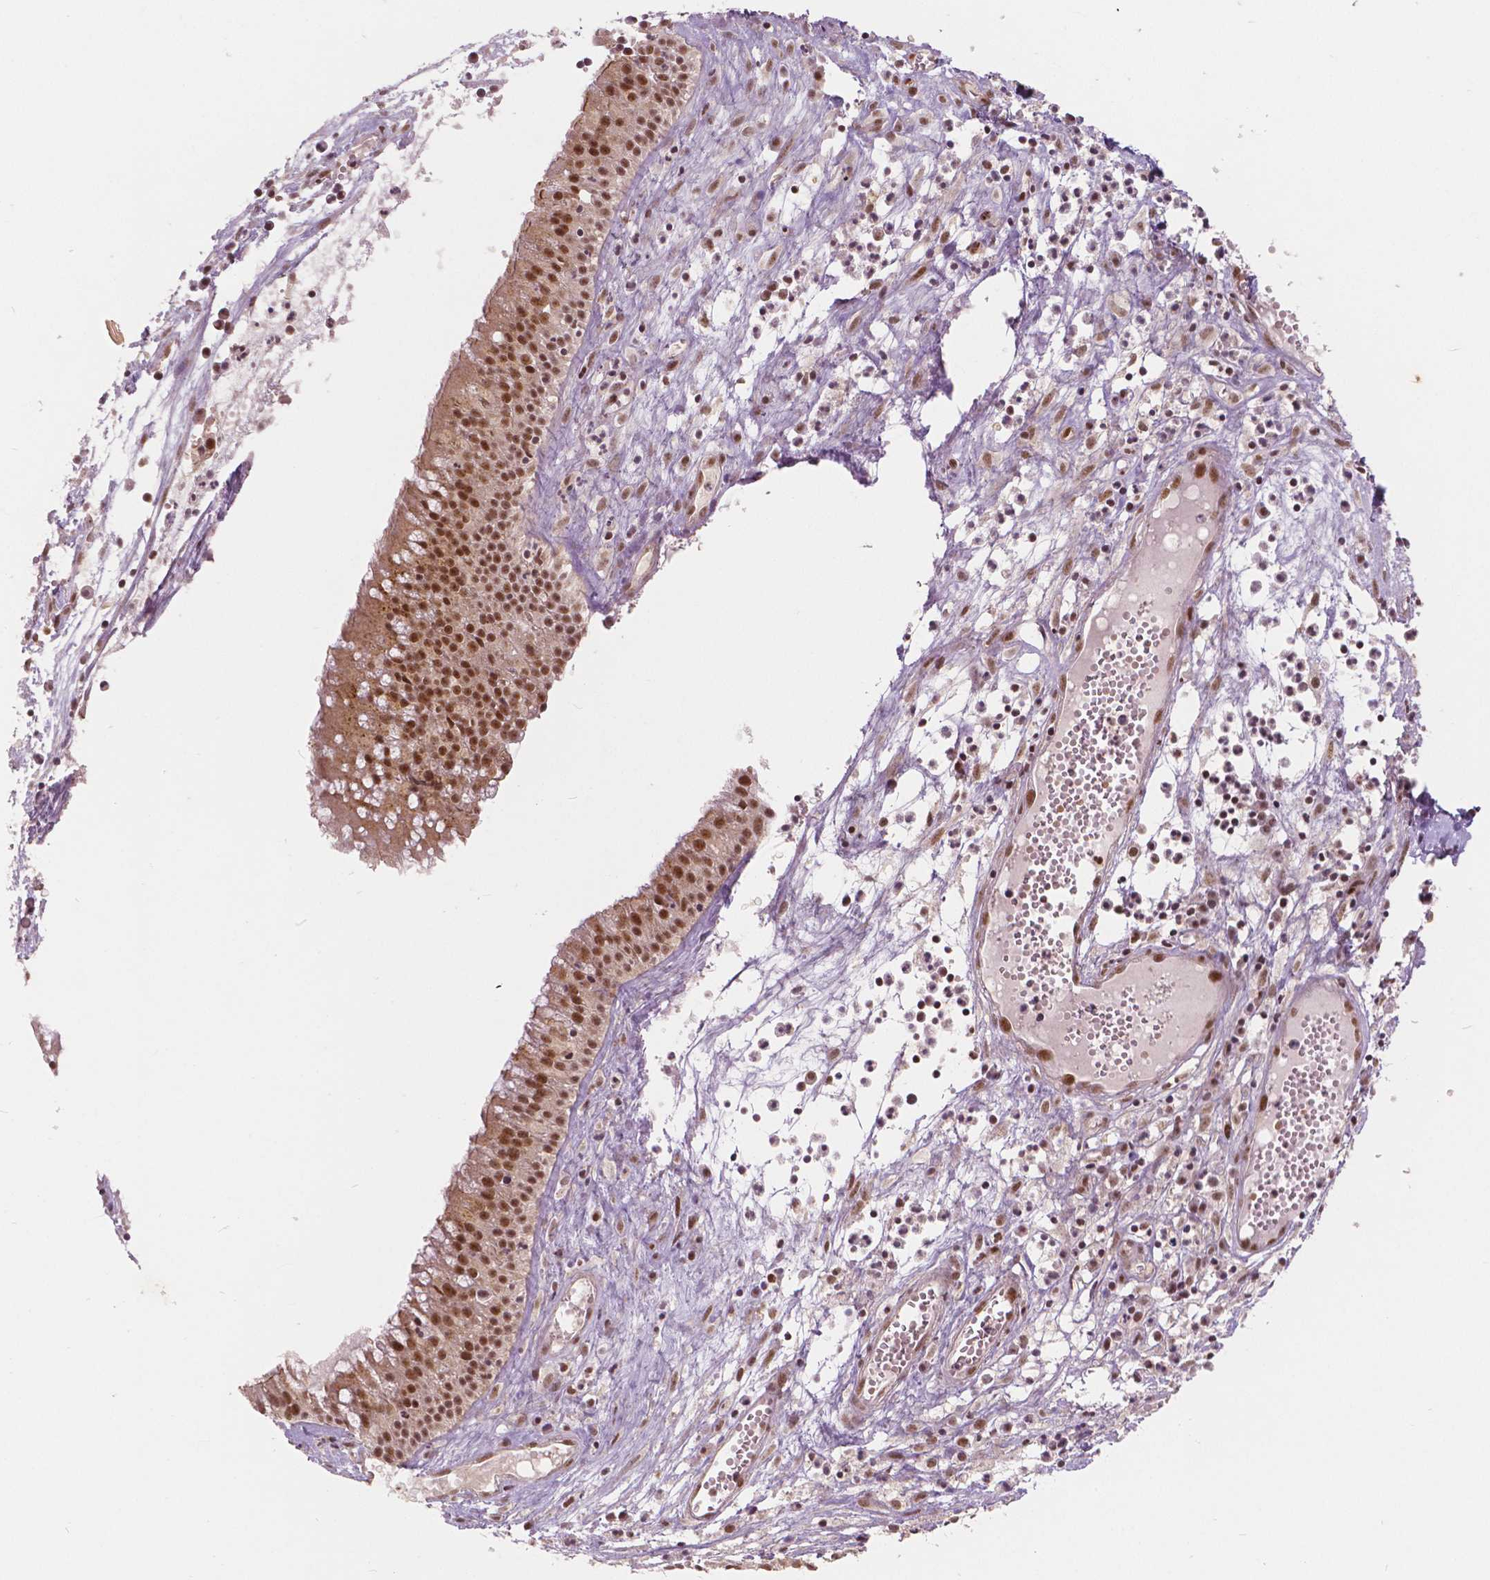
{"staining": {"intensity": "moderate", "quantity": ">75%", "location": "cytoplasmic/membranous,nuclear"}, "tissue": "nasopharynx", "cell_type": "Respiratory epithelial cells", "image_type": "normal", "snomed": [{"axis": "morphology", "description": "Normal tissue, NOS"}, {"axis": "topography", "description": "Nasopharynx"}], "caption": "Immunohistochemistry (IHC) (DAB) staining of normal nasopharynx demonstrates moderate cytoplasmic/membranous,nuclear protein staining in approximately >75% of respiratory epithelial cells. Nuclei are stained in blue.", "gene": "NSD2", "patient": {"sex": "male", "age": 31}}